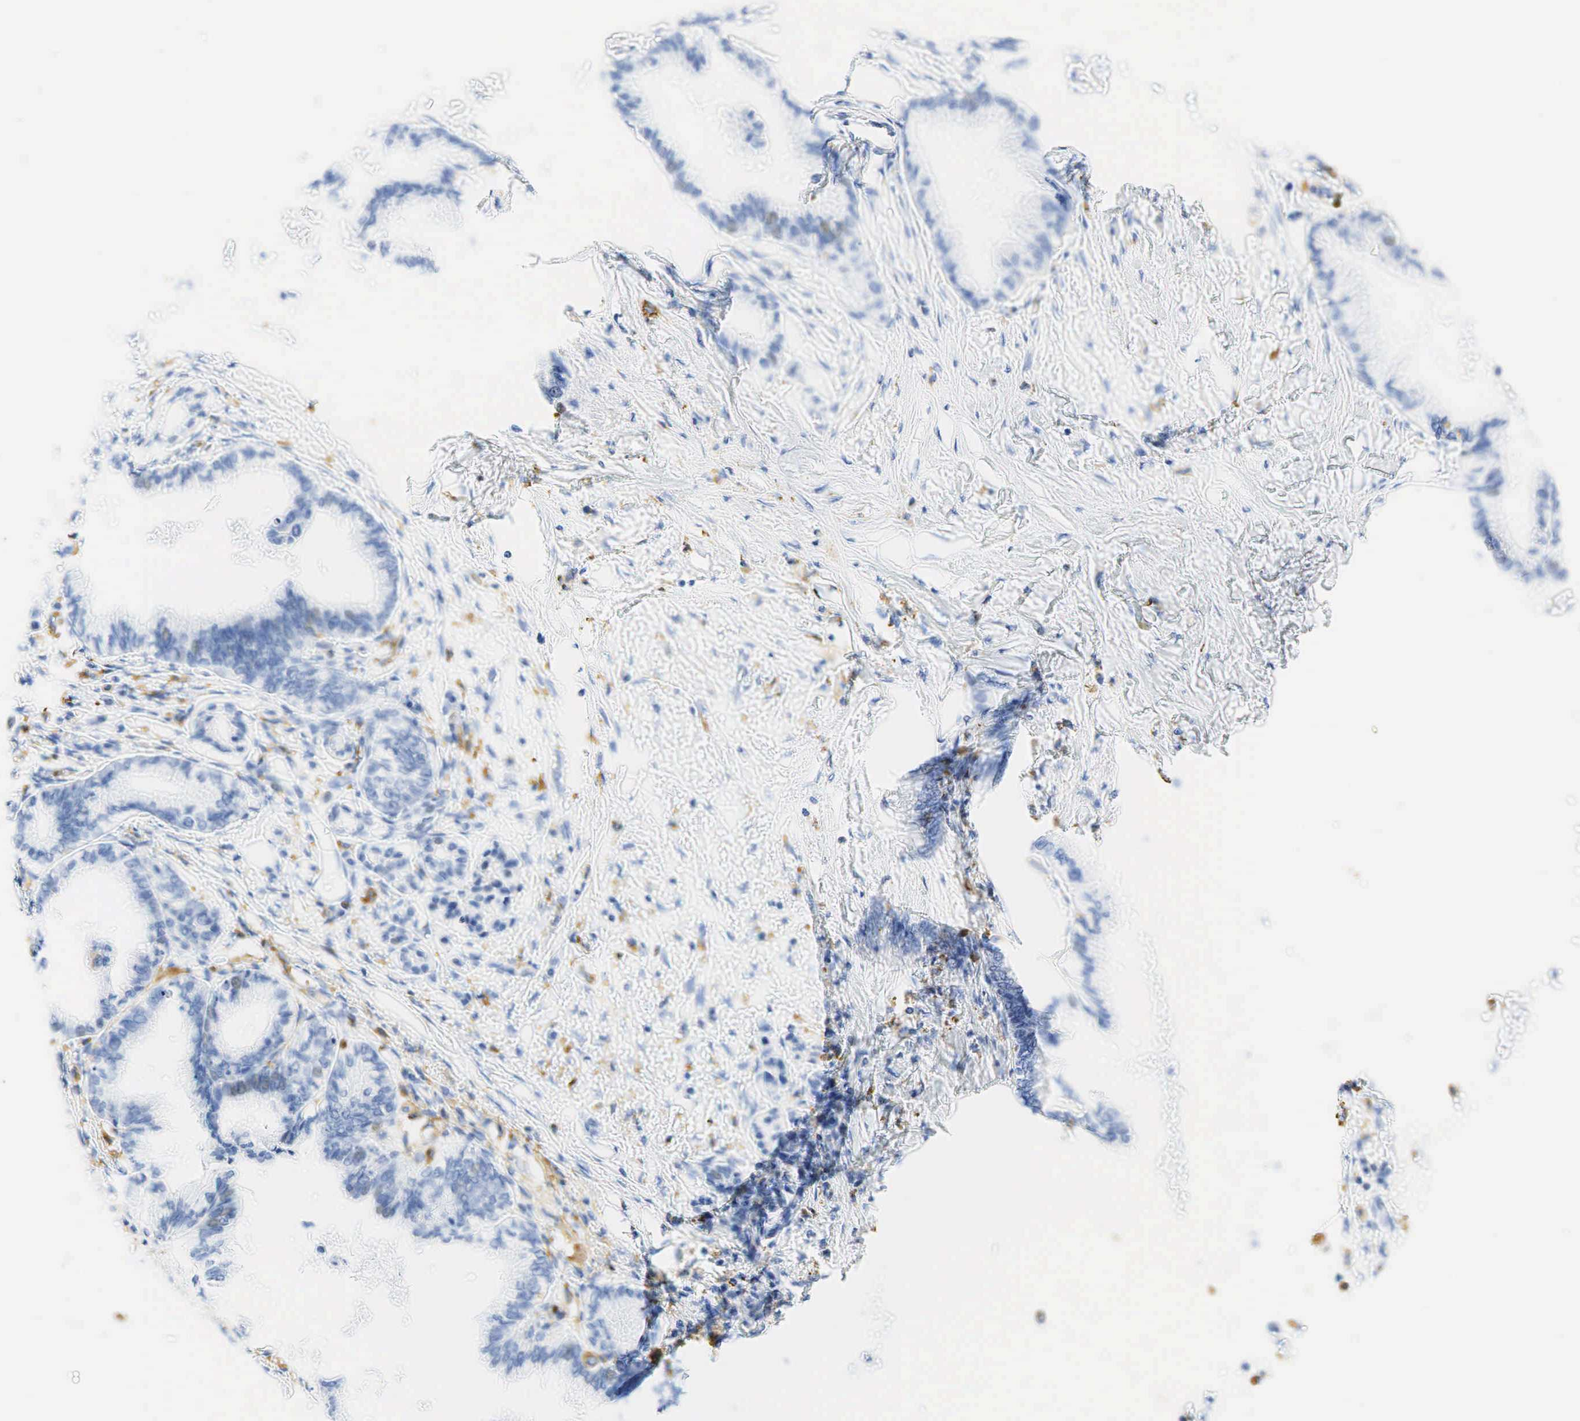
{"staining": {"intensity": "weak", "quantity": "<25%", "location": "nuclear"}, "tissue": "pancreatic cancer", "cell_type": "Tumor cells", "image_type": "cancer", "snomed": [{"axis": "morphology", "description": "Adenocarcinoma, NOS"}, {"axis": "topography", "description": "Pancreas"}], "caption": "Adenocarcinoma (pancreatic) was stained to show a protein in brown. There is no significant staining in tumor cells.", "gene": "CD68", "patient": {"sex": "female", "age": 64}}